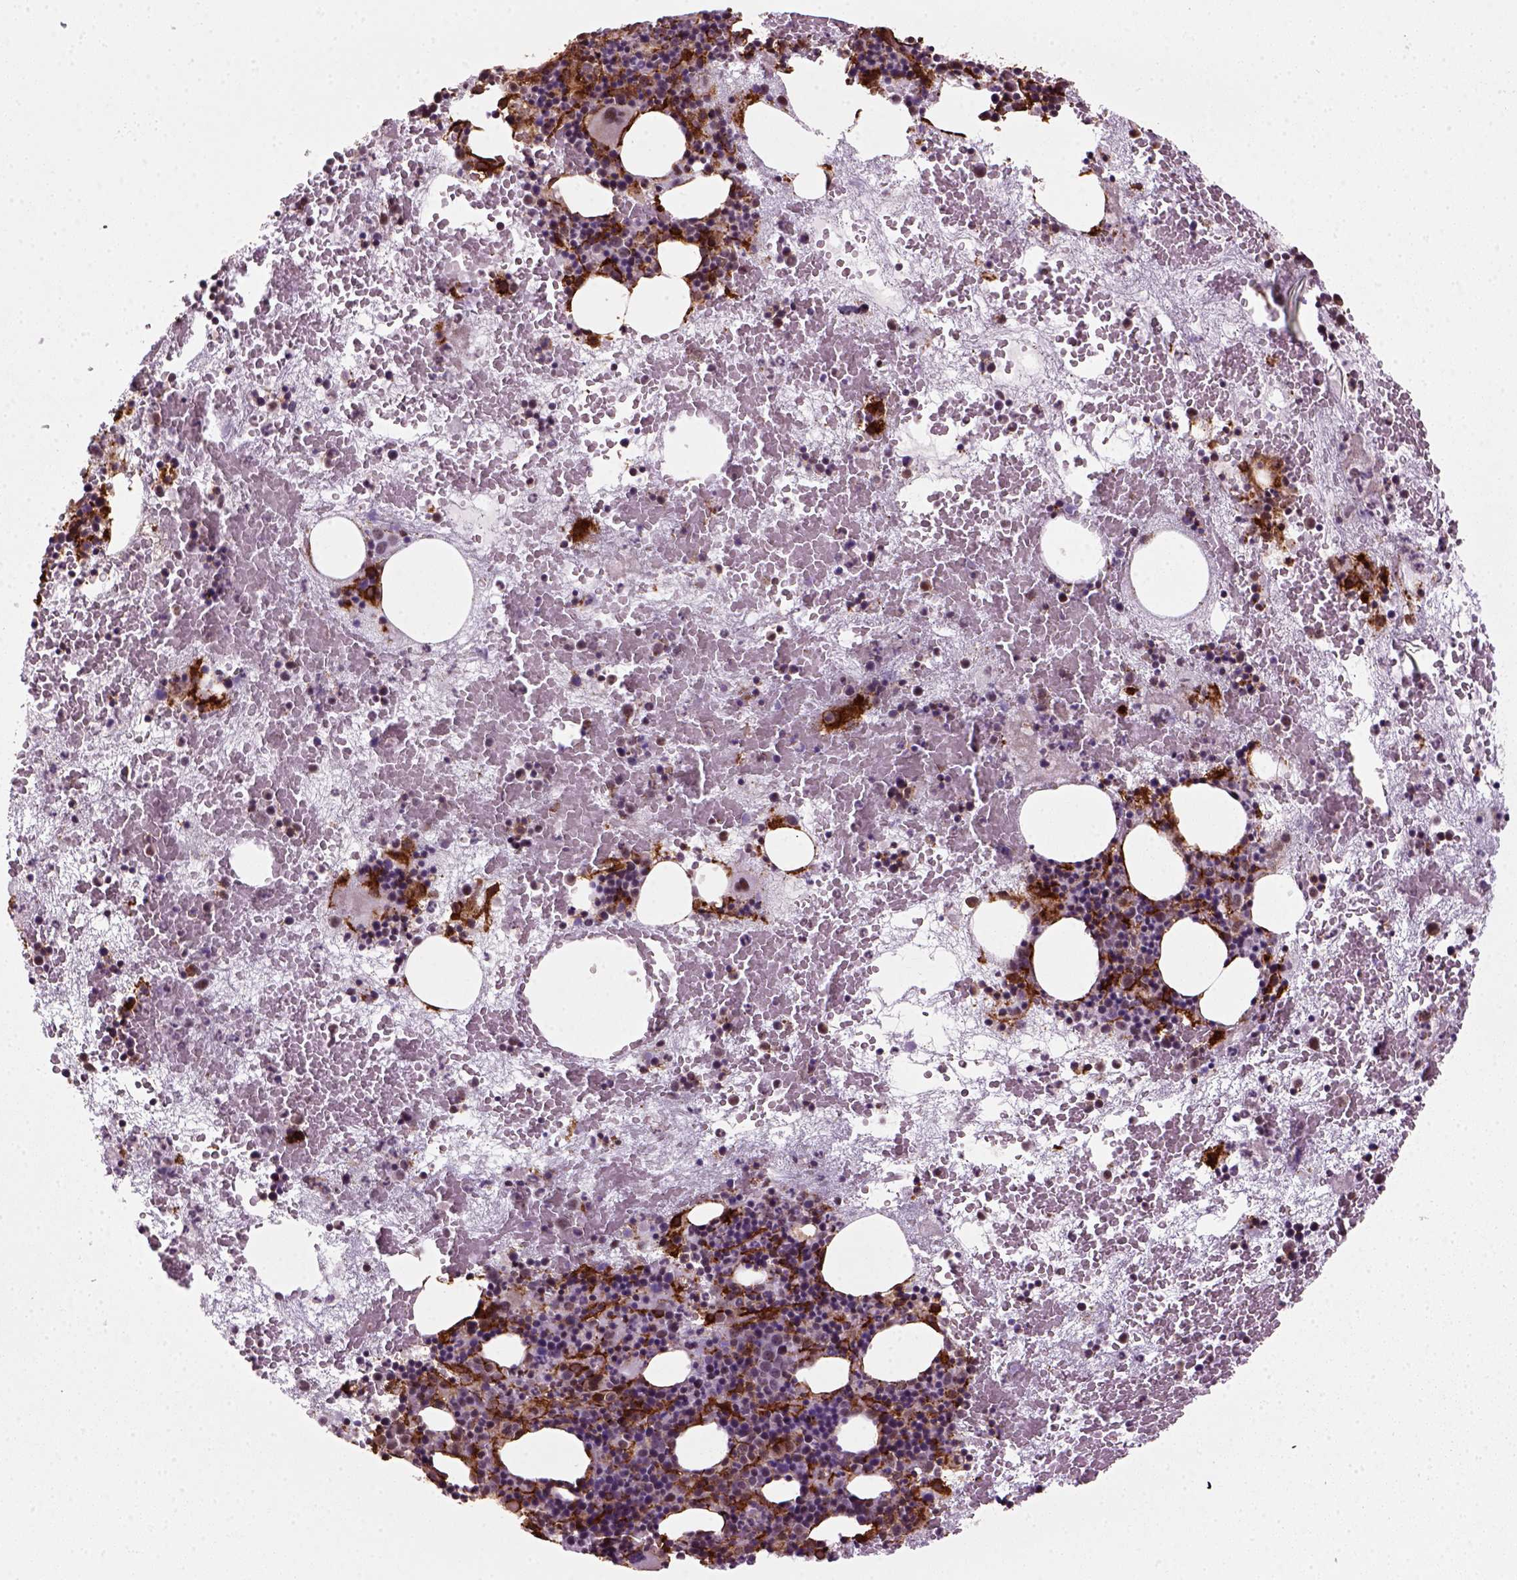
{"staining": {"intensity": "strong", "quantity": "<25%", "location": "cytoplasmic/membranous"}, "tissue": "bone marrow", "cell_type": "Hematopoietic cells", "image_type": "normal", "snomed": [{"axis": "morphology", "description": "Normal tissue, NOS"}, {"axis": "topography", "description": "Bone marrow"}], "caption": "Immunohistochemical staining of unremarkable human bone marrow reveals strong cytoplasmic/membranous protein positivity in approximately <25% of hematopoietic cells.", "gene": "MARCKS", "patient": {"sex": "male", "age": 79}}